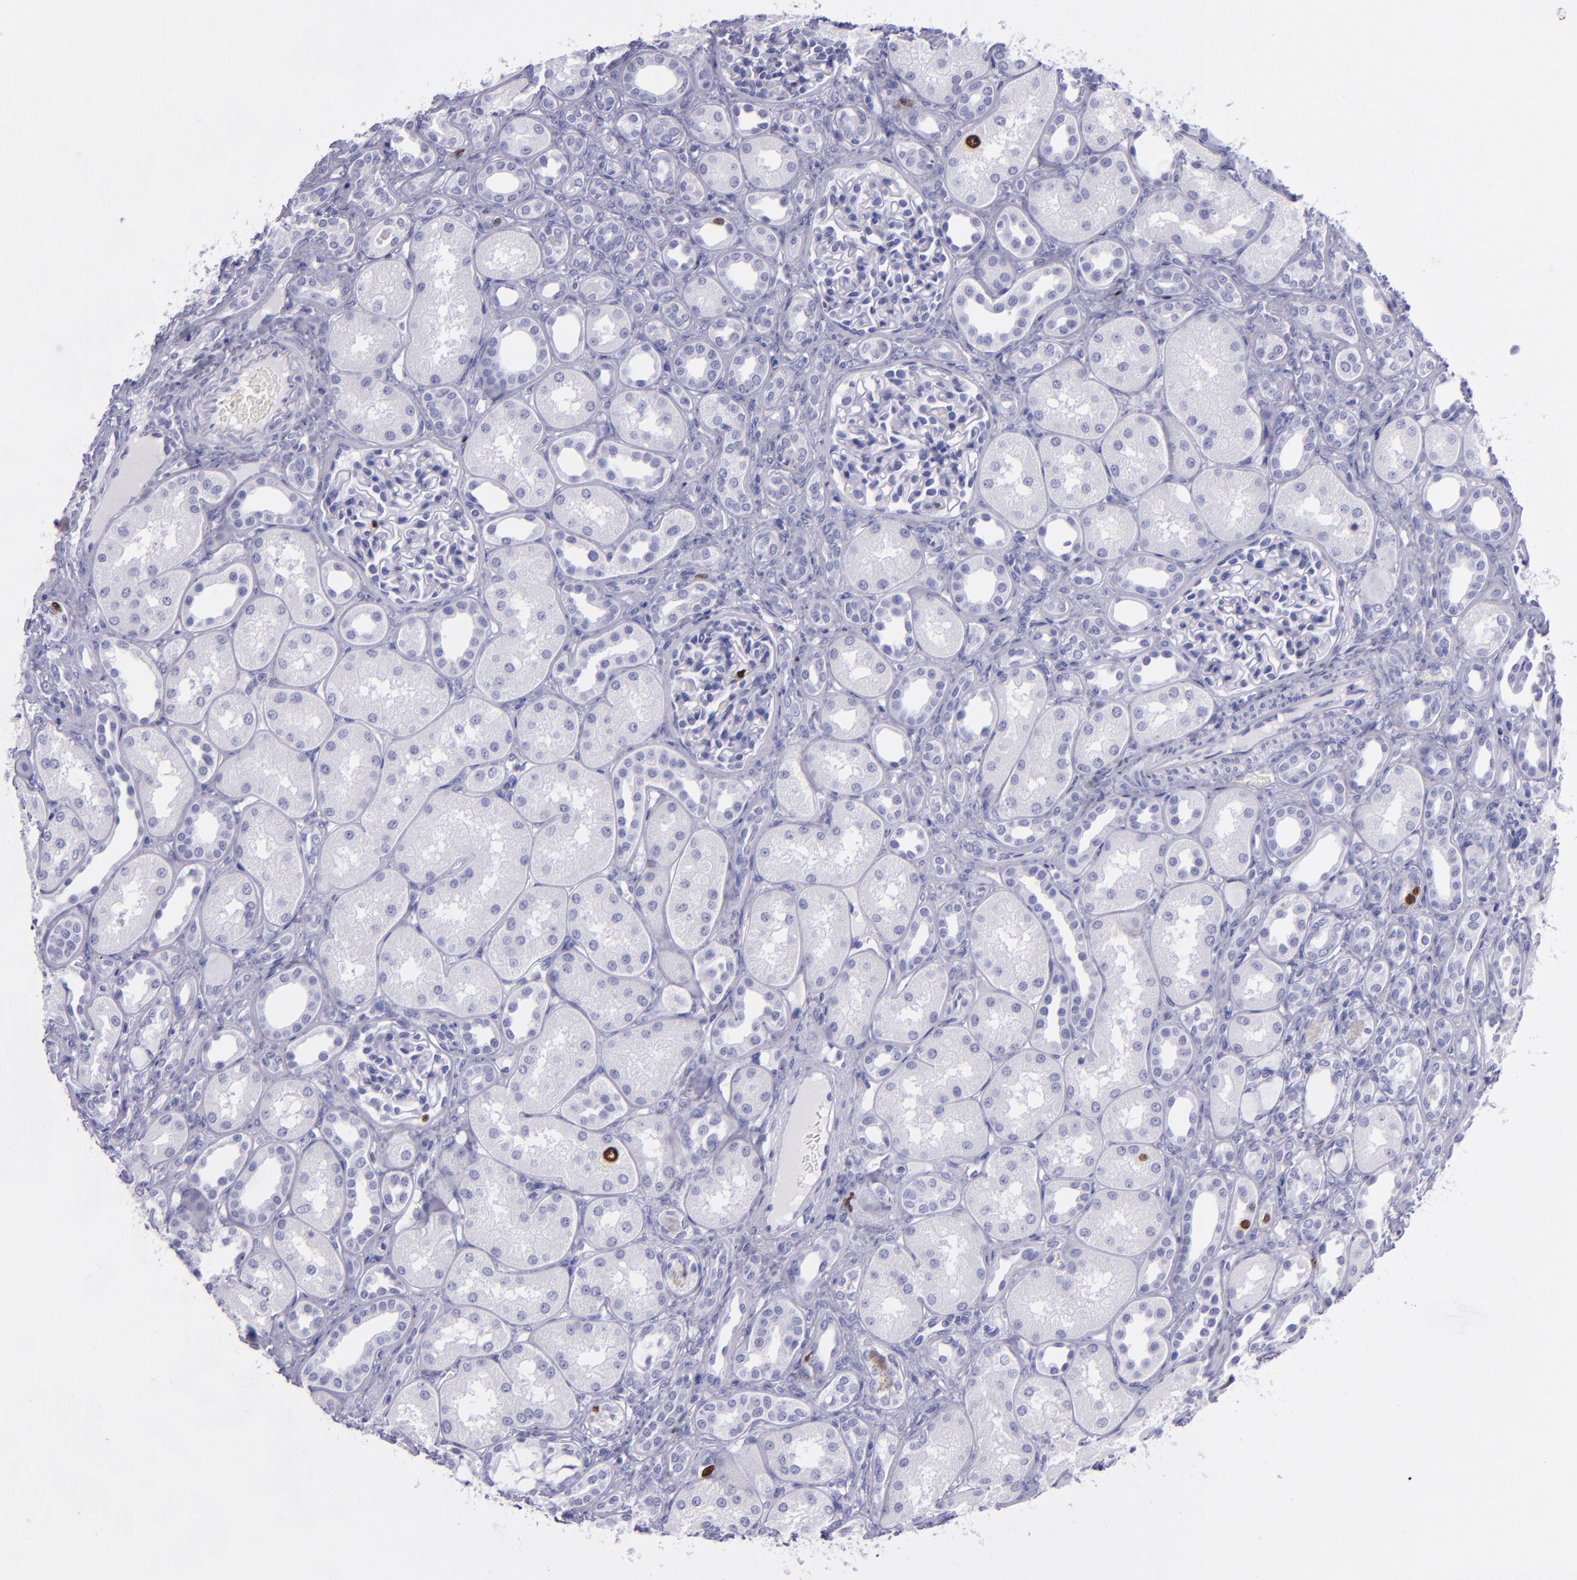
{"staining": {"intensity": "strong", "quantity": "<25%", "location": "nuclear"}, "tissue": "kidney", "cell_type": "Cells in glomeruli", "image_type": "normal", "snomed": [{"axis": "morphology", "description": "Normal tissue, NOS"}, {"axis": "topography", "description": "Kidney"}], "caption": "A medium amount of strong nuclear expression is appreciated in approximately <25% of cells in glomeruli in benign kidney.", "gene": "TOP2A", "patient": {"sex": "male", "age": 7}}